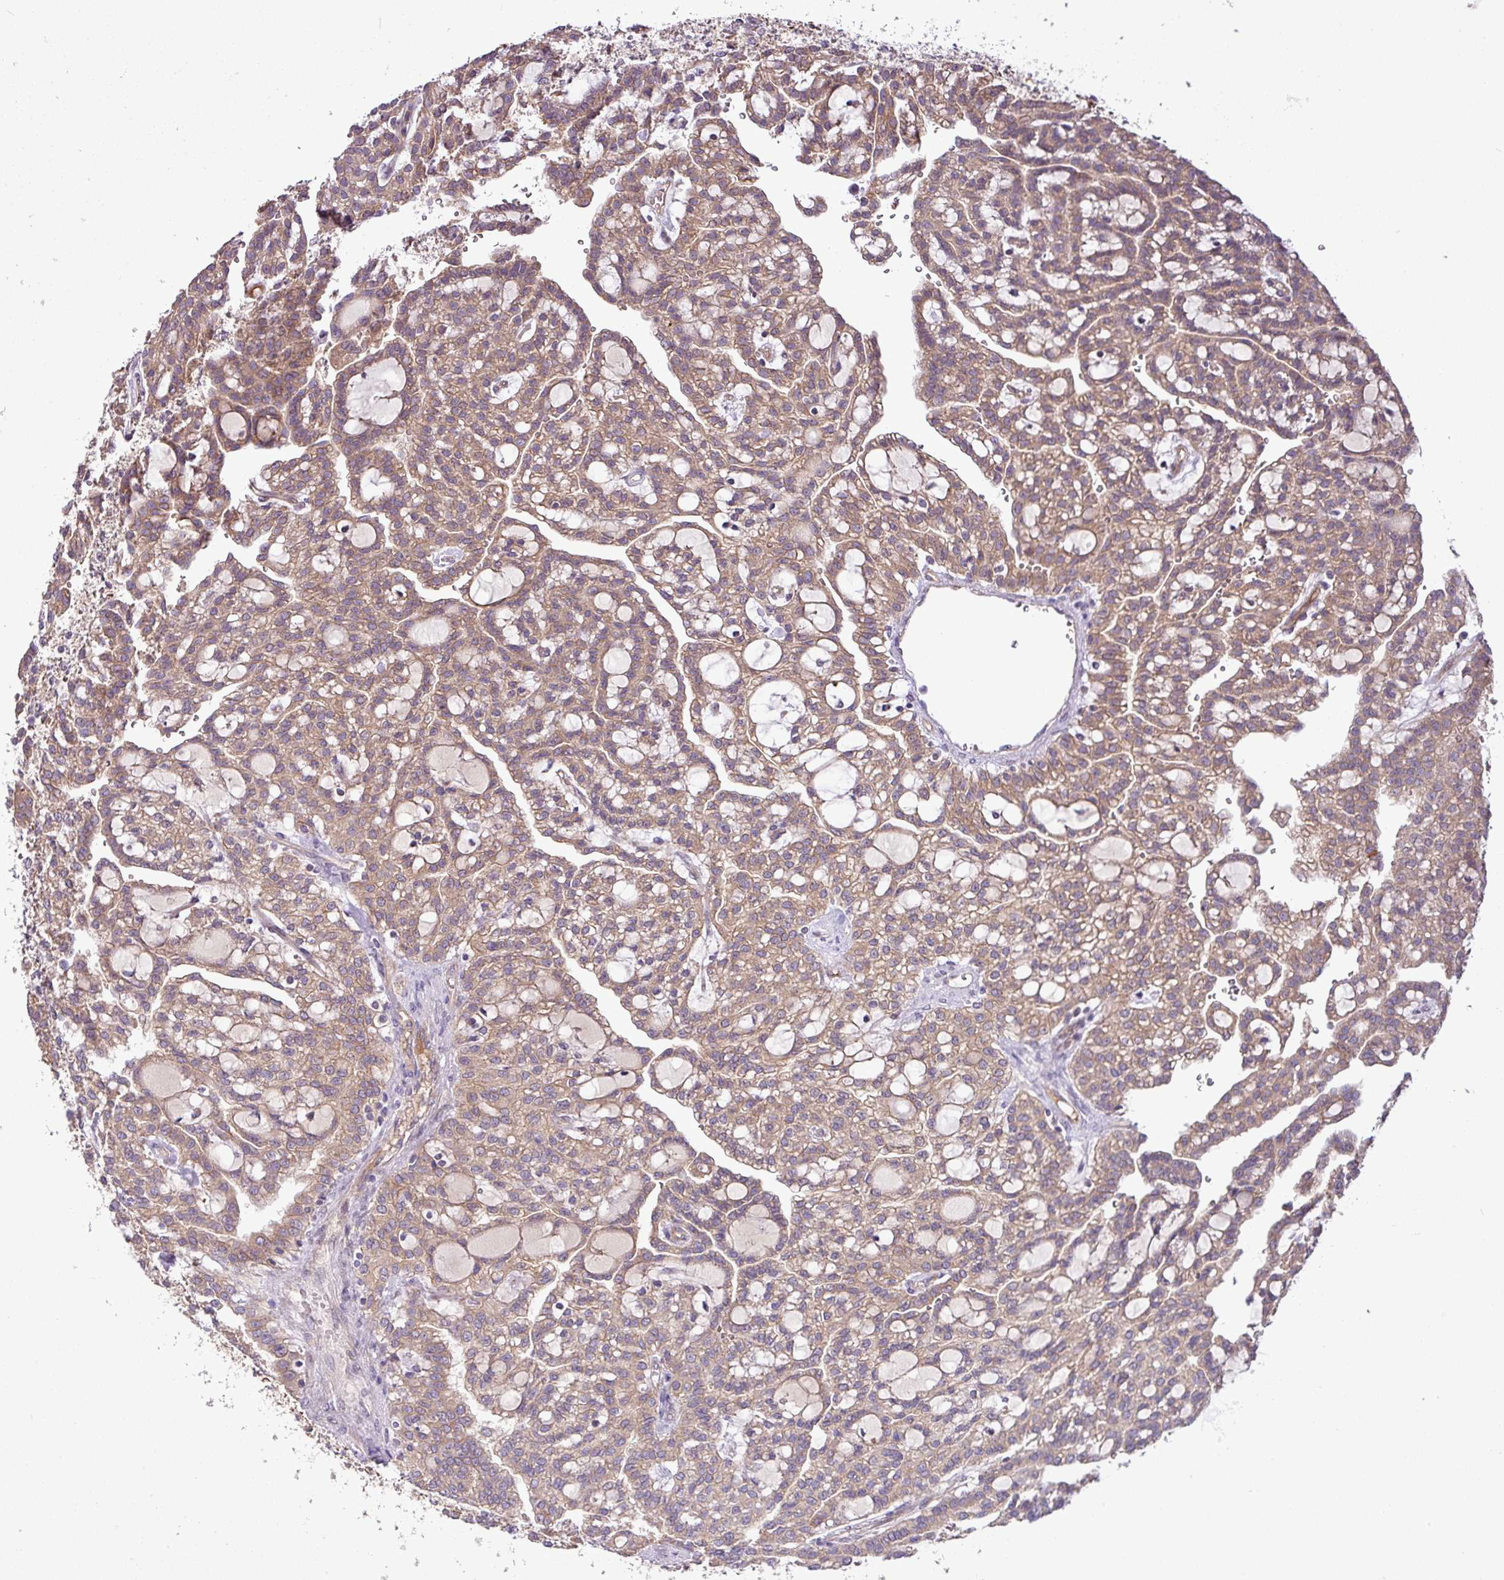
{"staining": {"intensity": "moderate", "quantity": ">75%", "location": "cytoplasmic/membranous"}, "tissue": "renal cancer", "cell_type": "Tumor cells", "image_type": "cancer", "snomed": [{"axis": "morphology", "description": "Adenocarcinoma, NOS"}, {"axis": "topography", "description": "Kidney"}], "caption": "Renal adenocarcinoma stained with immunohistochemistry demonstrates moderate cytoplasmic/membranous expression in approximately >75% of tumor cells.", "gene": "XIAP", "patient": {"sex": "male", "age": 63}}